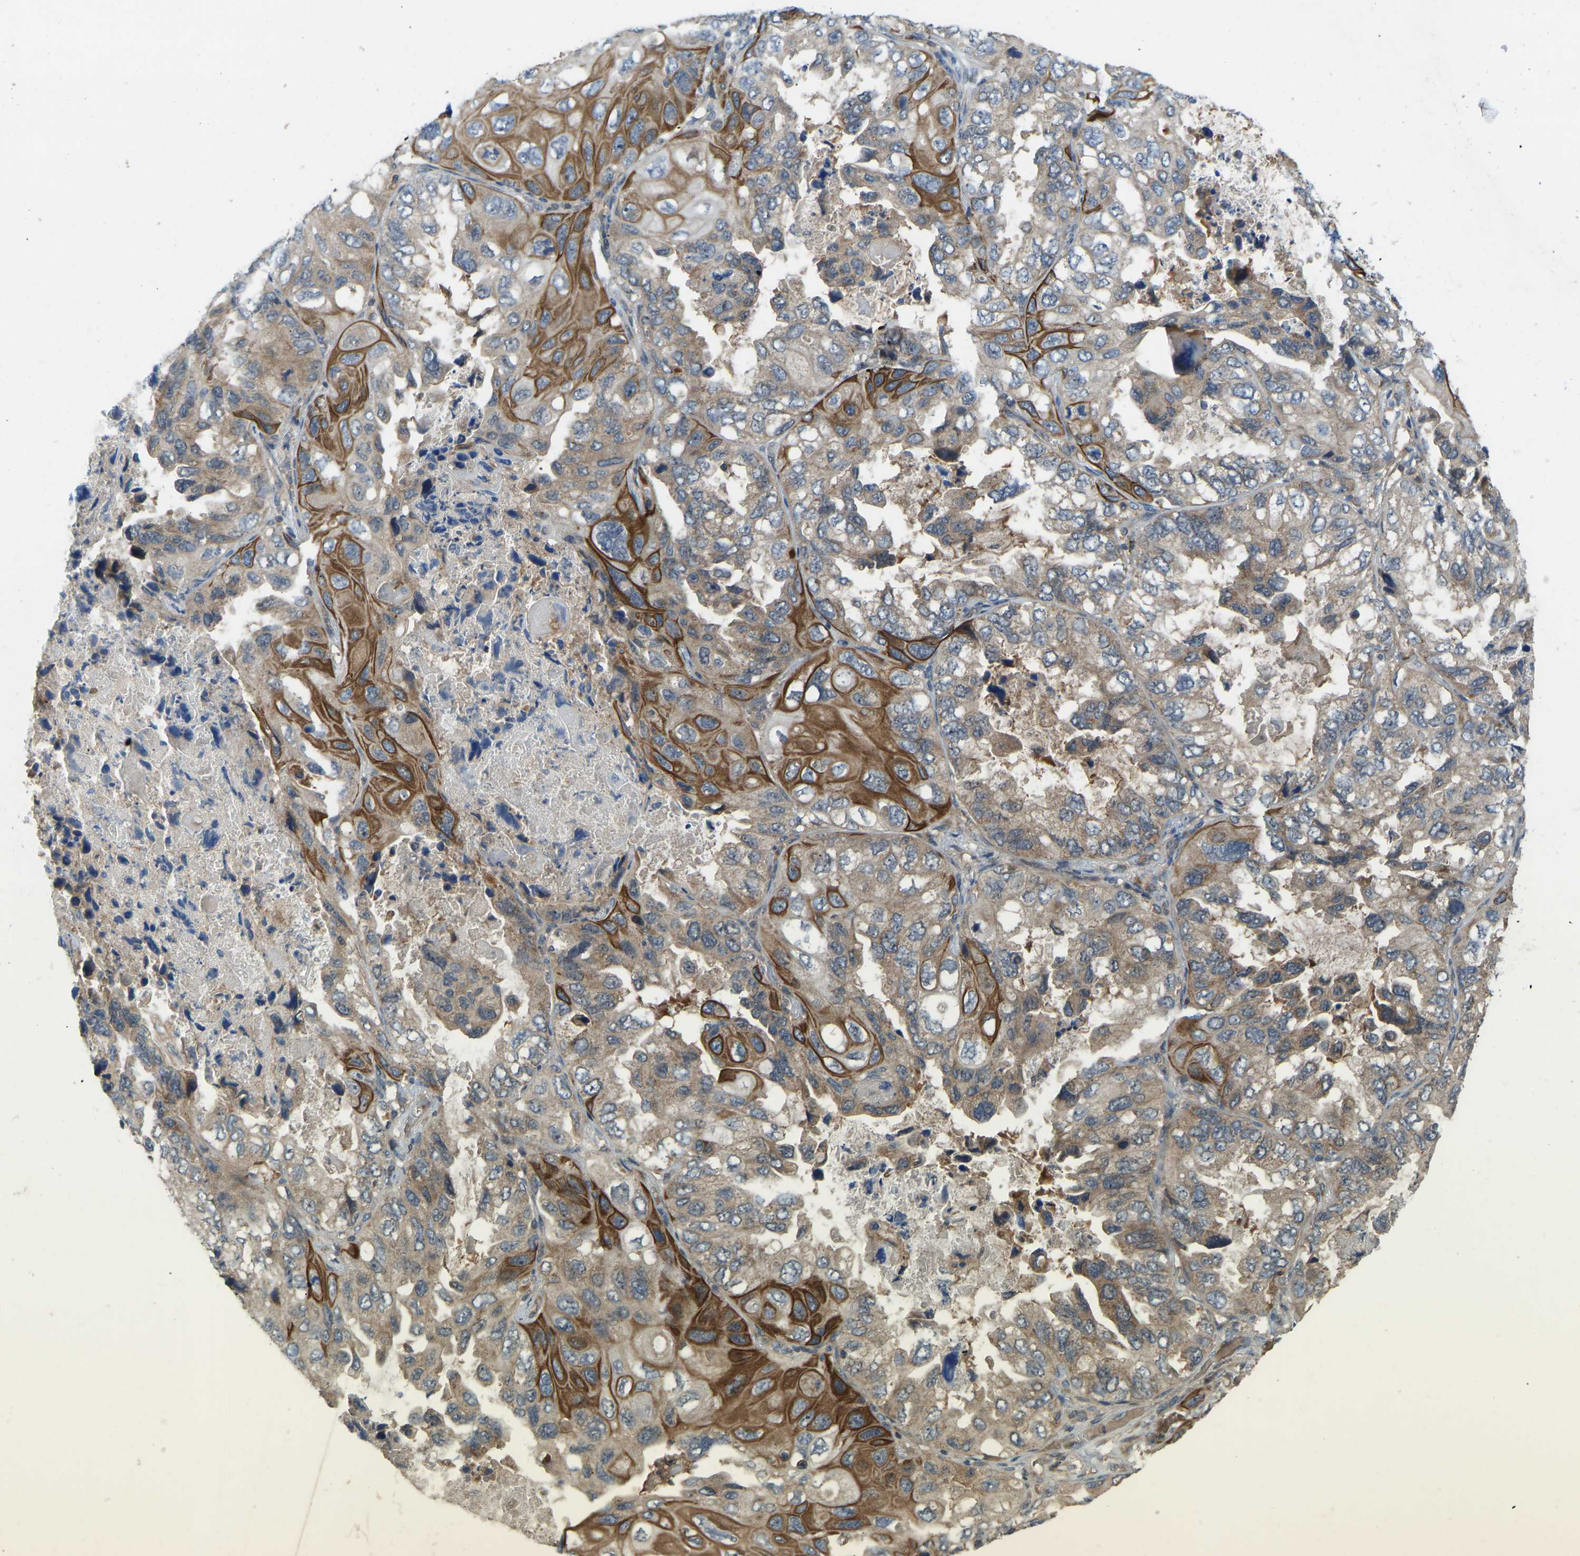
{"staining": {"intensity": "strong", "quantity": "25%-75%", "location": "cytoplasmic/membranous"}, "tissue": "lung cancer", "cell_type": "Tumor cells", "image_type": "cancer", "snomed": [{"axis": "morphology", "description": "Squamous cell carcinoma, NOS"}, {"axis": "topography", "description": "Lung"}], "caption": "Squamous cell carcinoma (lung) stained with immunohistochemistry (IHC) shows strong cytoplasmic/membranous expression in about 25%-75% of tumor cells. (DAB IHC, brown staining for protein, blue staining for nuclei).", "gene": "ZNF71", "patient": {"sex": "female", "age": 73}}